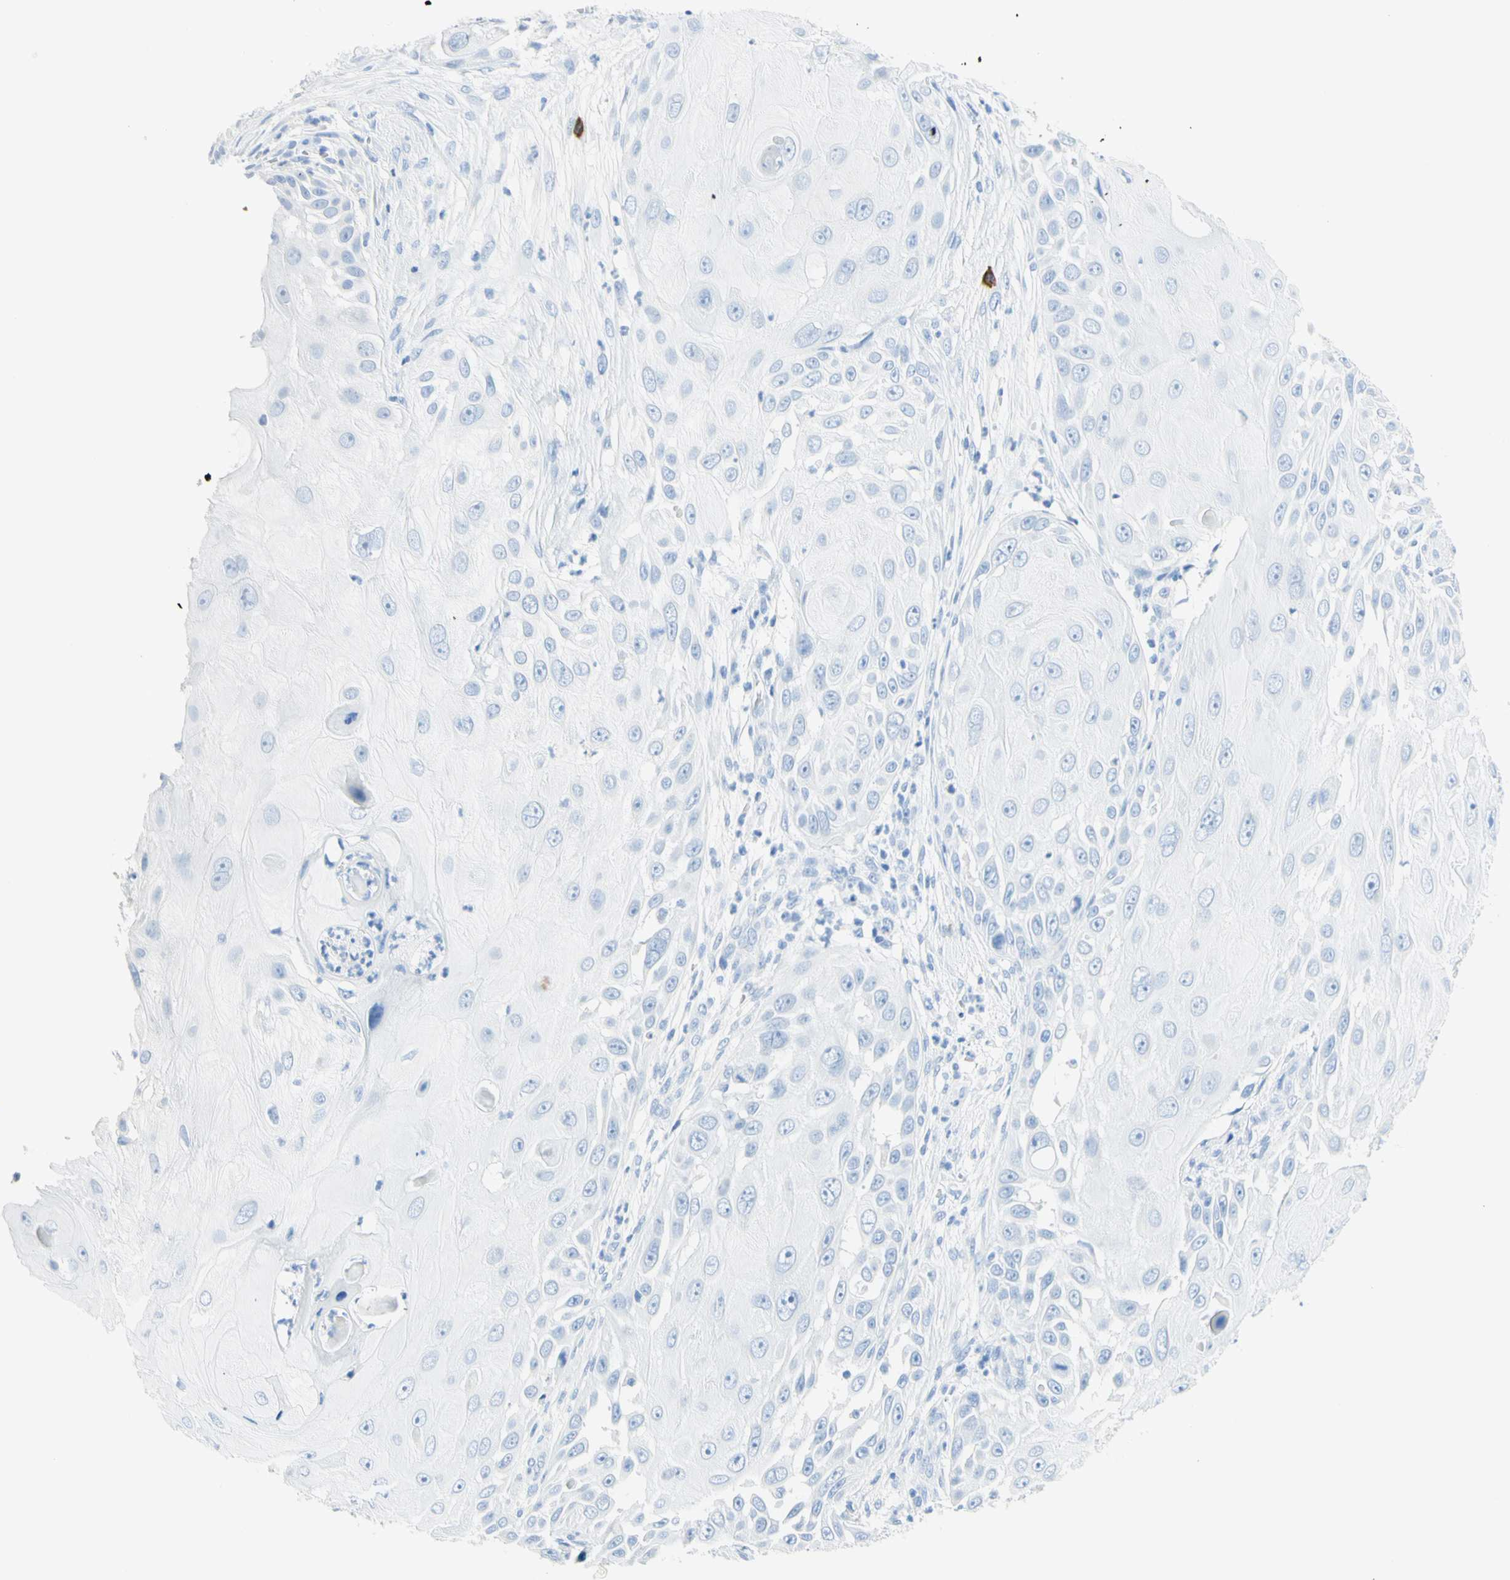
{"staining": {"intensity": "negative", "quantity": "none", "location": "none"}, "tissue": "skin cancer", "cell_type": "Tumor cells", "image_type": "cancer", "snomed": [{"axis": "morphology", "description": "Squamous cell carcinoma, NOS"}, {"axis": "topography", "description": "Skin"}], "caption": "The immunohistochemistry (IHC) image has no significant staining in tumor cells of squamous cell carcinoma (skin) tissue.", "gene": "IL6ST", "patient": {"sex": "female", "age": 44}}